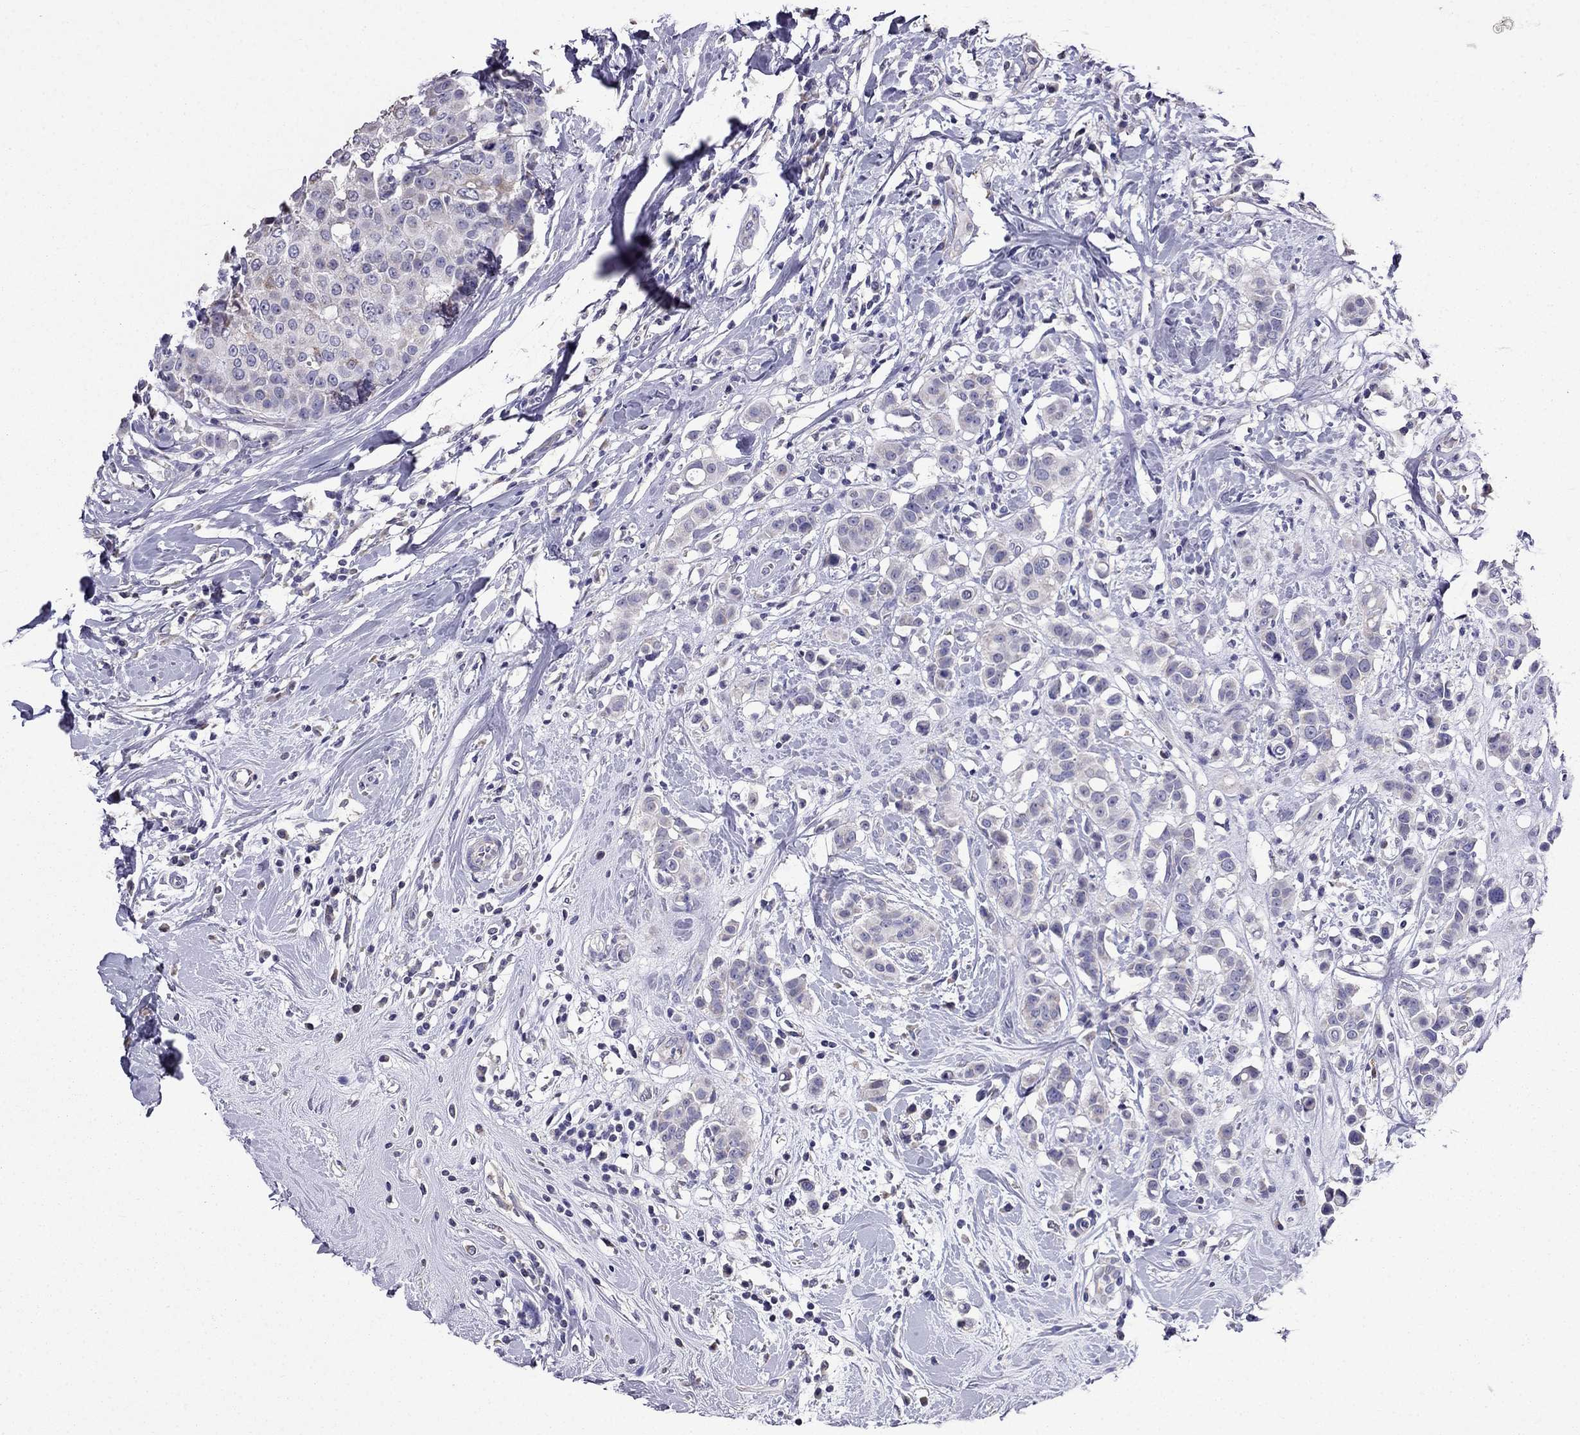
{"staining": {"intensity": "negative", "quantity": "none", "location": "none"}, "tissue": "breast cancer", "cell_type": "Tumor cells", "image_type": "cancer", "snomed": [{"axis": "morphology", "description": "Duct carcinoma"}, {"axis": "topography", "description": "Breast"}], "caption": "DAB (3,3'-diaminobenzidine) immunohistochemical staining of intraductal carcinoma (breast) displays no significant expression in tumor cells.", "gene": "AK5", "patient": {"sex": "female", "age": 27}}